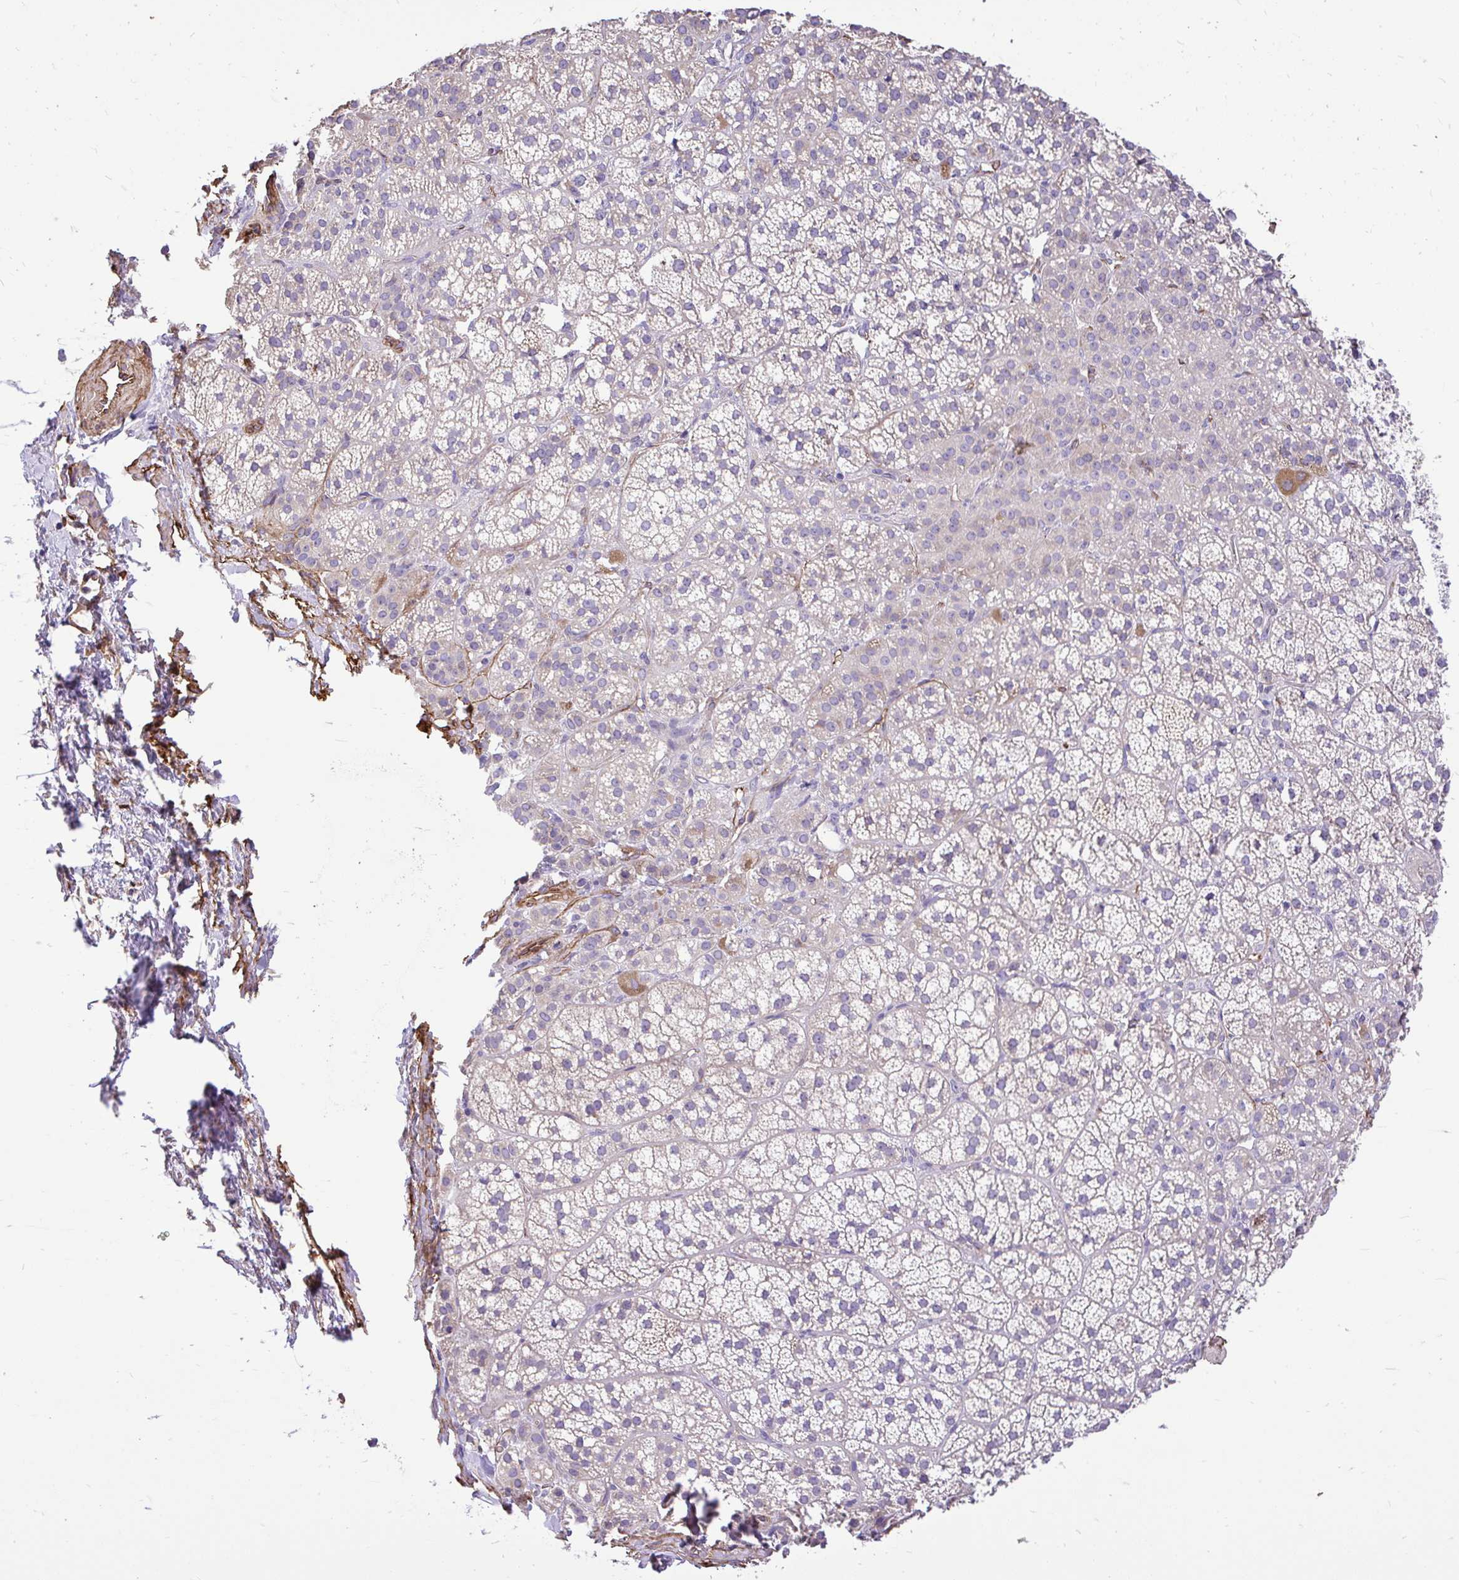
{"staining": {"intensity": "moderate", "quantity": "<25%", "location": "cytoplasmic/membranous"}, "tissue": "adrenal gland", "cell_type": "Glandular cells", "image_type": "normal", "snomed": [{"axis": "morphology", "description": "Normal tissue, NOS"}, {"axis": "topography", "description": "Adrenal gland"}], "caption": "The photomicrograph displays staining of benign adrenal gland, revealing moderate cytoplasmic/membranous protein positivity (brown color) within glandular cells.", "gene": "PTPRK", "patient": {"sex": "female", "age": 60}}